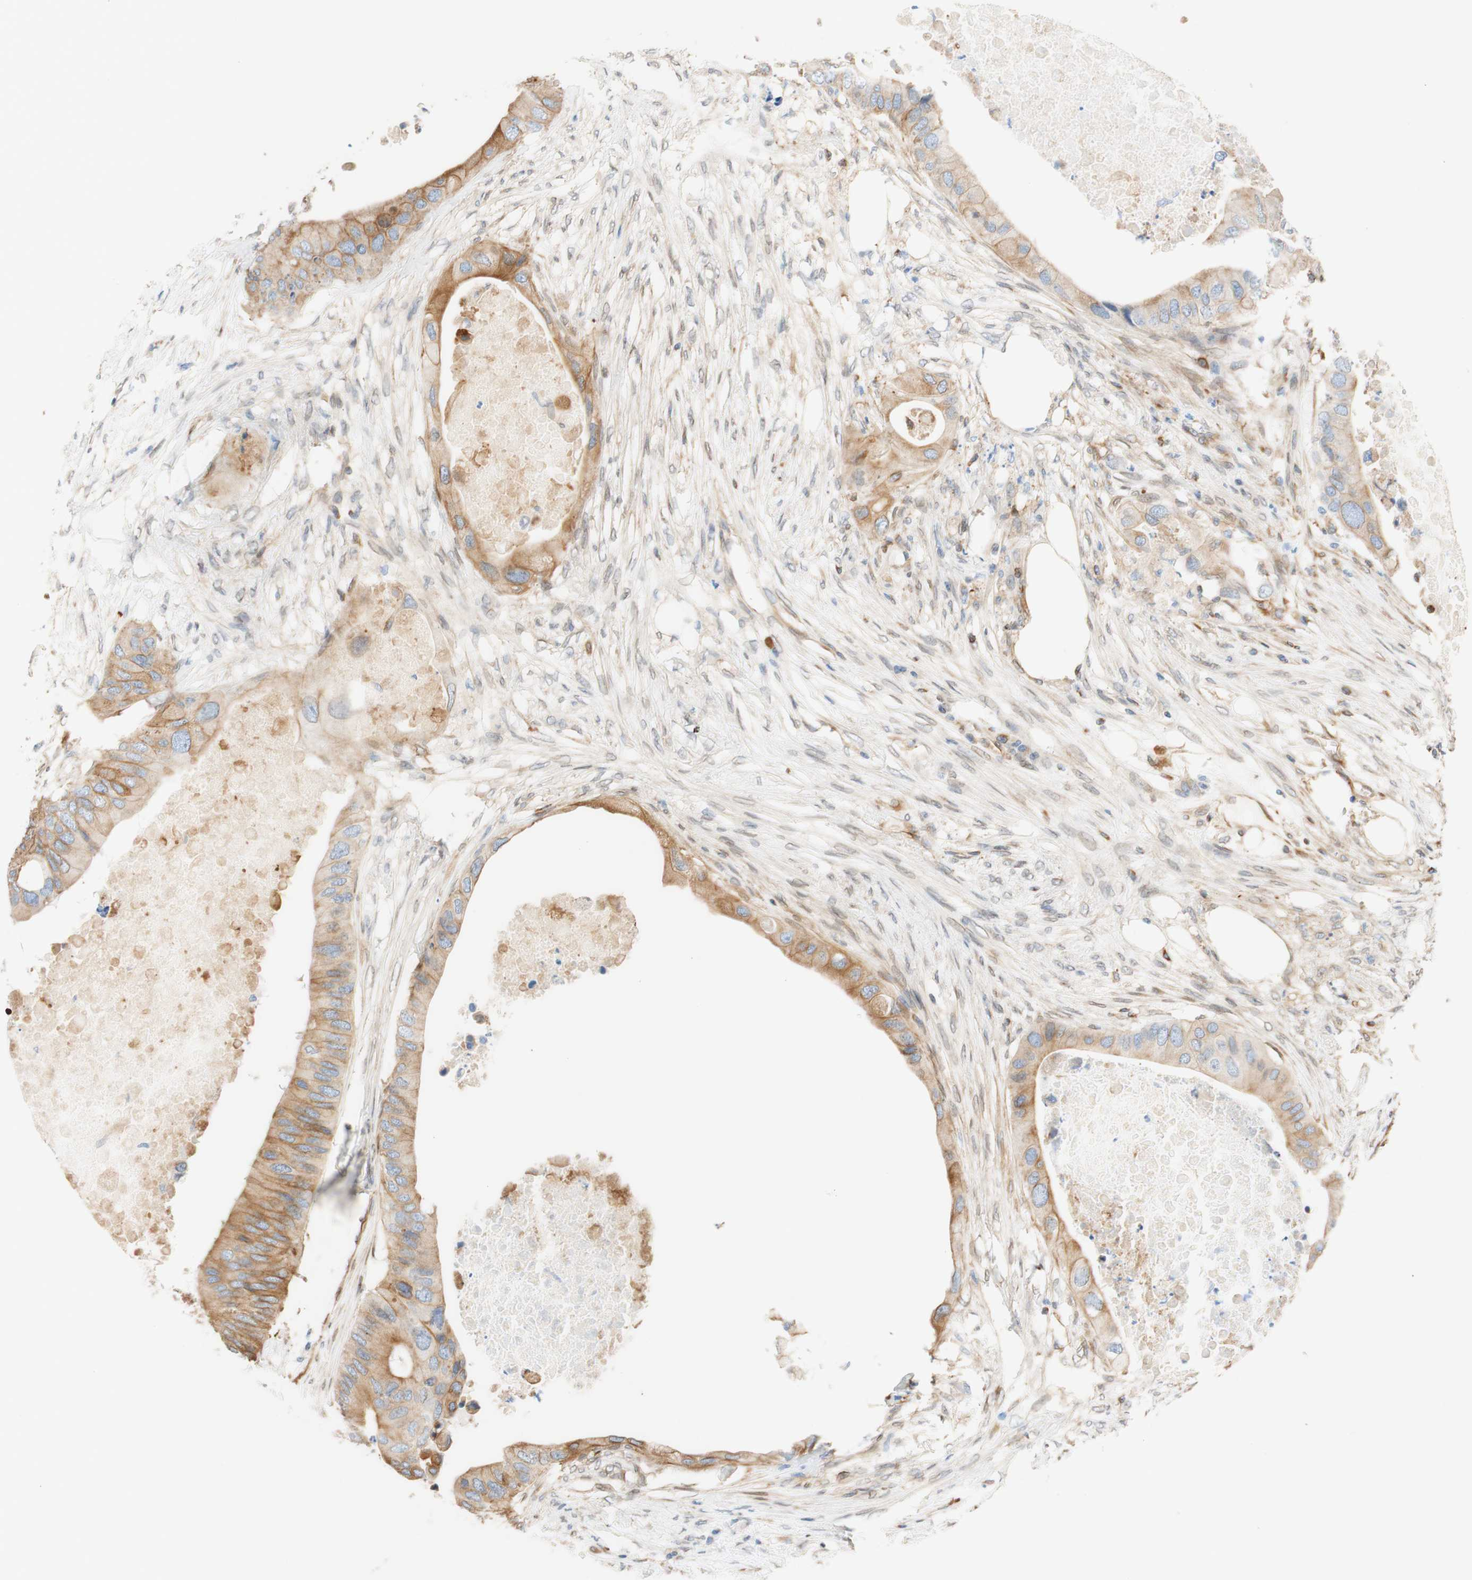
{"staining": {"intensity": "moderate", "quantity": "25%-75%", "location": "cytoplasmic/membranous"}, "tissue": "colorectal cancer", "cell_type": "Tumor cells", "image_type": "cancer", "snomed": [{"axis": "morphology", "description": "Adenocarcinoma, NOS"}, {"axis": "topography", "description": "Colon"}], "caption": "Moderate cytoplasmic/membranous protein staining is appreciated in about 25%-75% of tumor cells in colorectal adenocarcinoma.", "gene": "ENDOD1", "patient": {"sex": "male", "age": 71}}